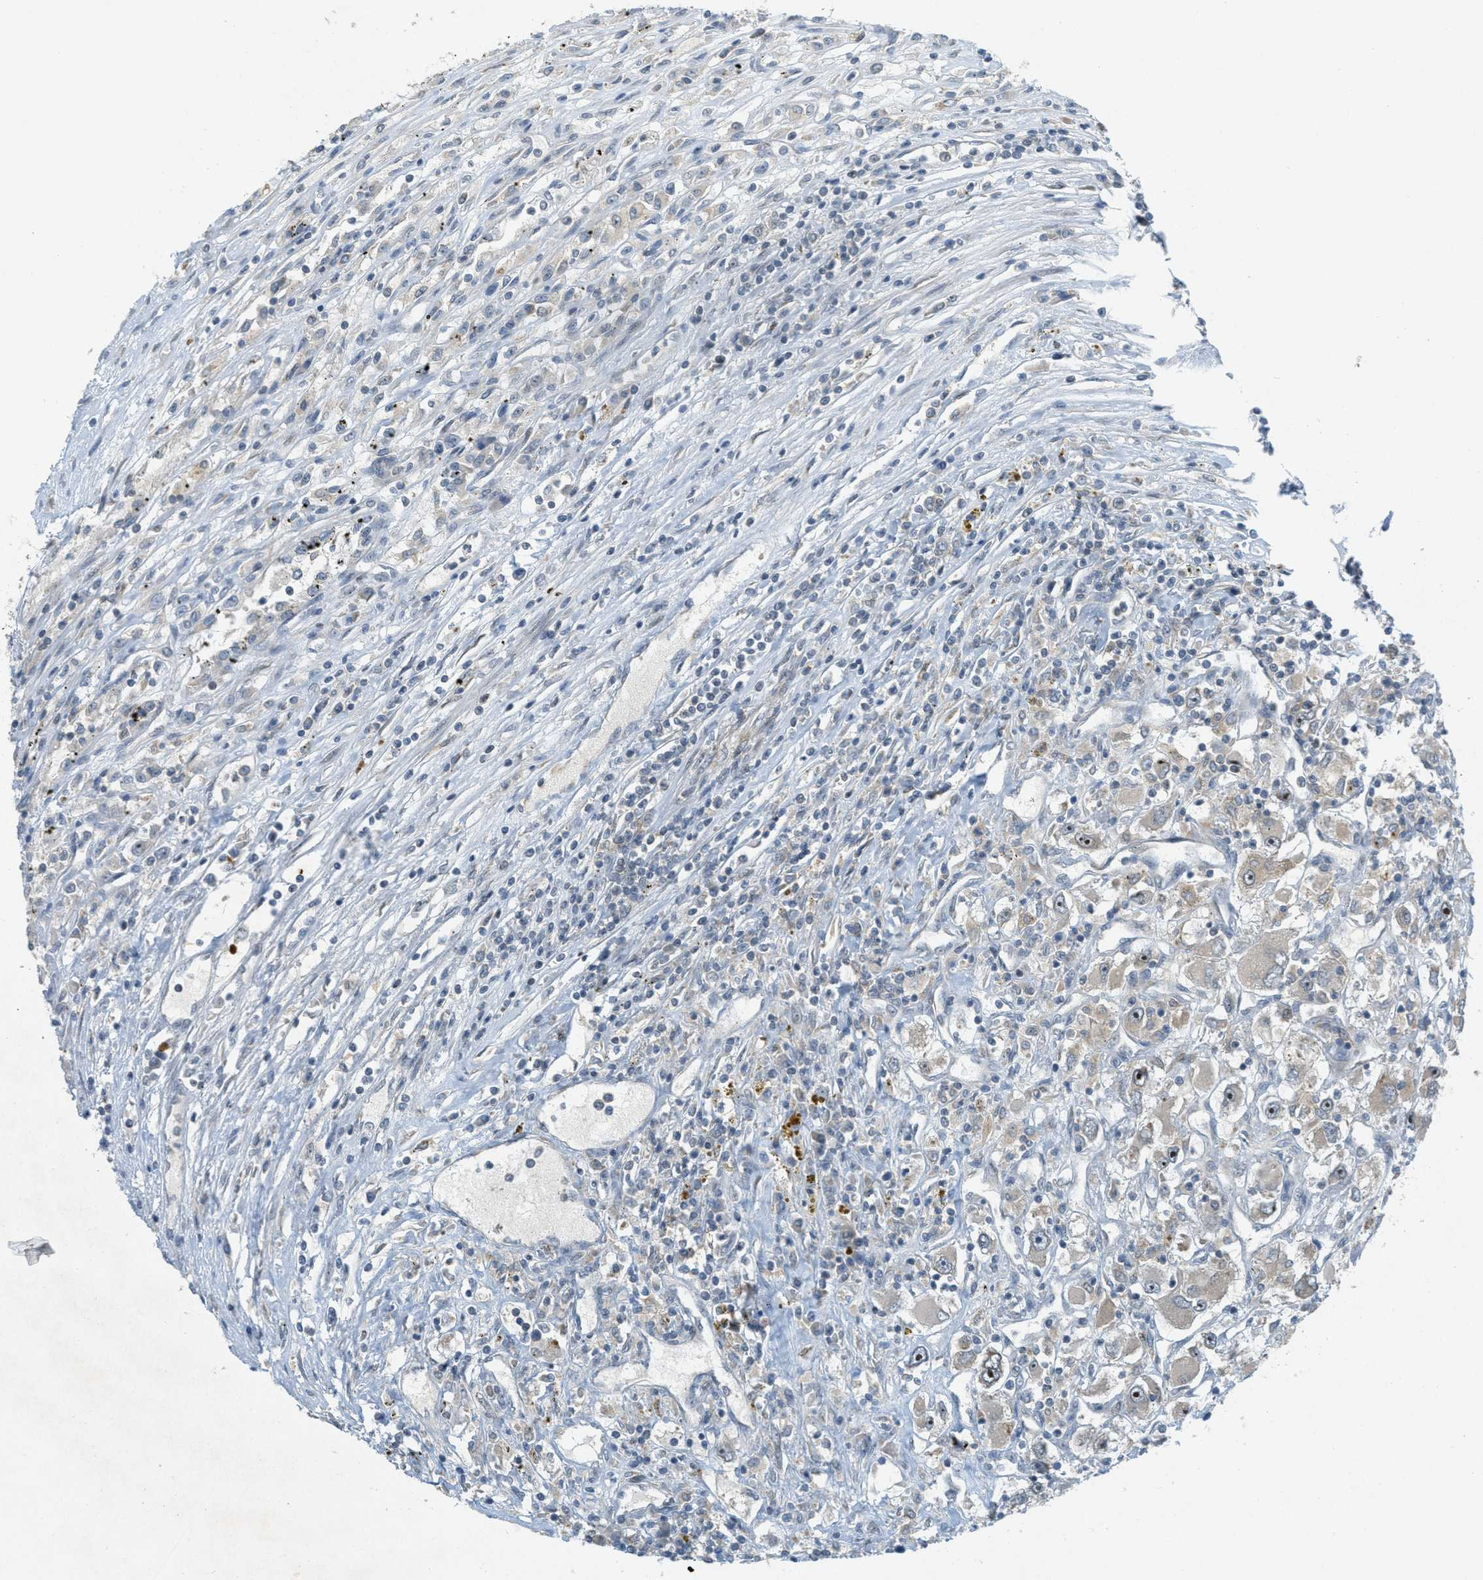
{"staining": {"intensity": "moderate", "quantity": "<25%", "location": "nuclear"}, "tissue": "renal cancer", "cell_type": "Tumor cells", "image_type": "cancer", "snomed": [{"axis": "morphology", "description": "Adenocarcinoma, NOS"}, {"axis": "topography", "description": "Kidney"}], "caption": "Immunohistochemical staining of renal adenocarcinoma displays moderate nuclear protein positivity in approximately <25% of tumor cells. The staining is performed using DAB brown chromogen to label protein expression. The nuclei are counter-stained blue using hematoxylin.", "gene": "SIGMAR1", "patient": {"sex": "female", "age": 52}}